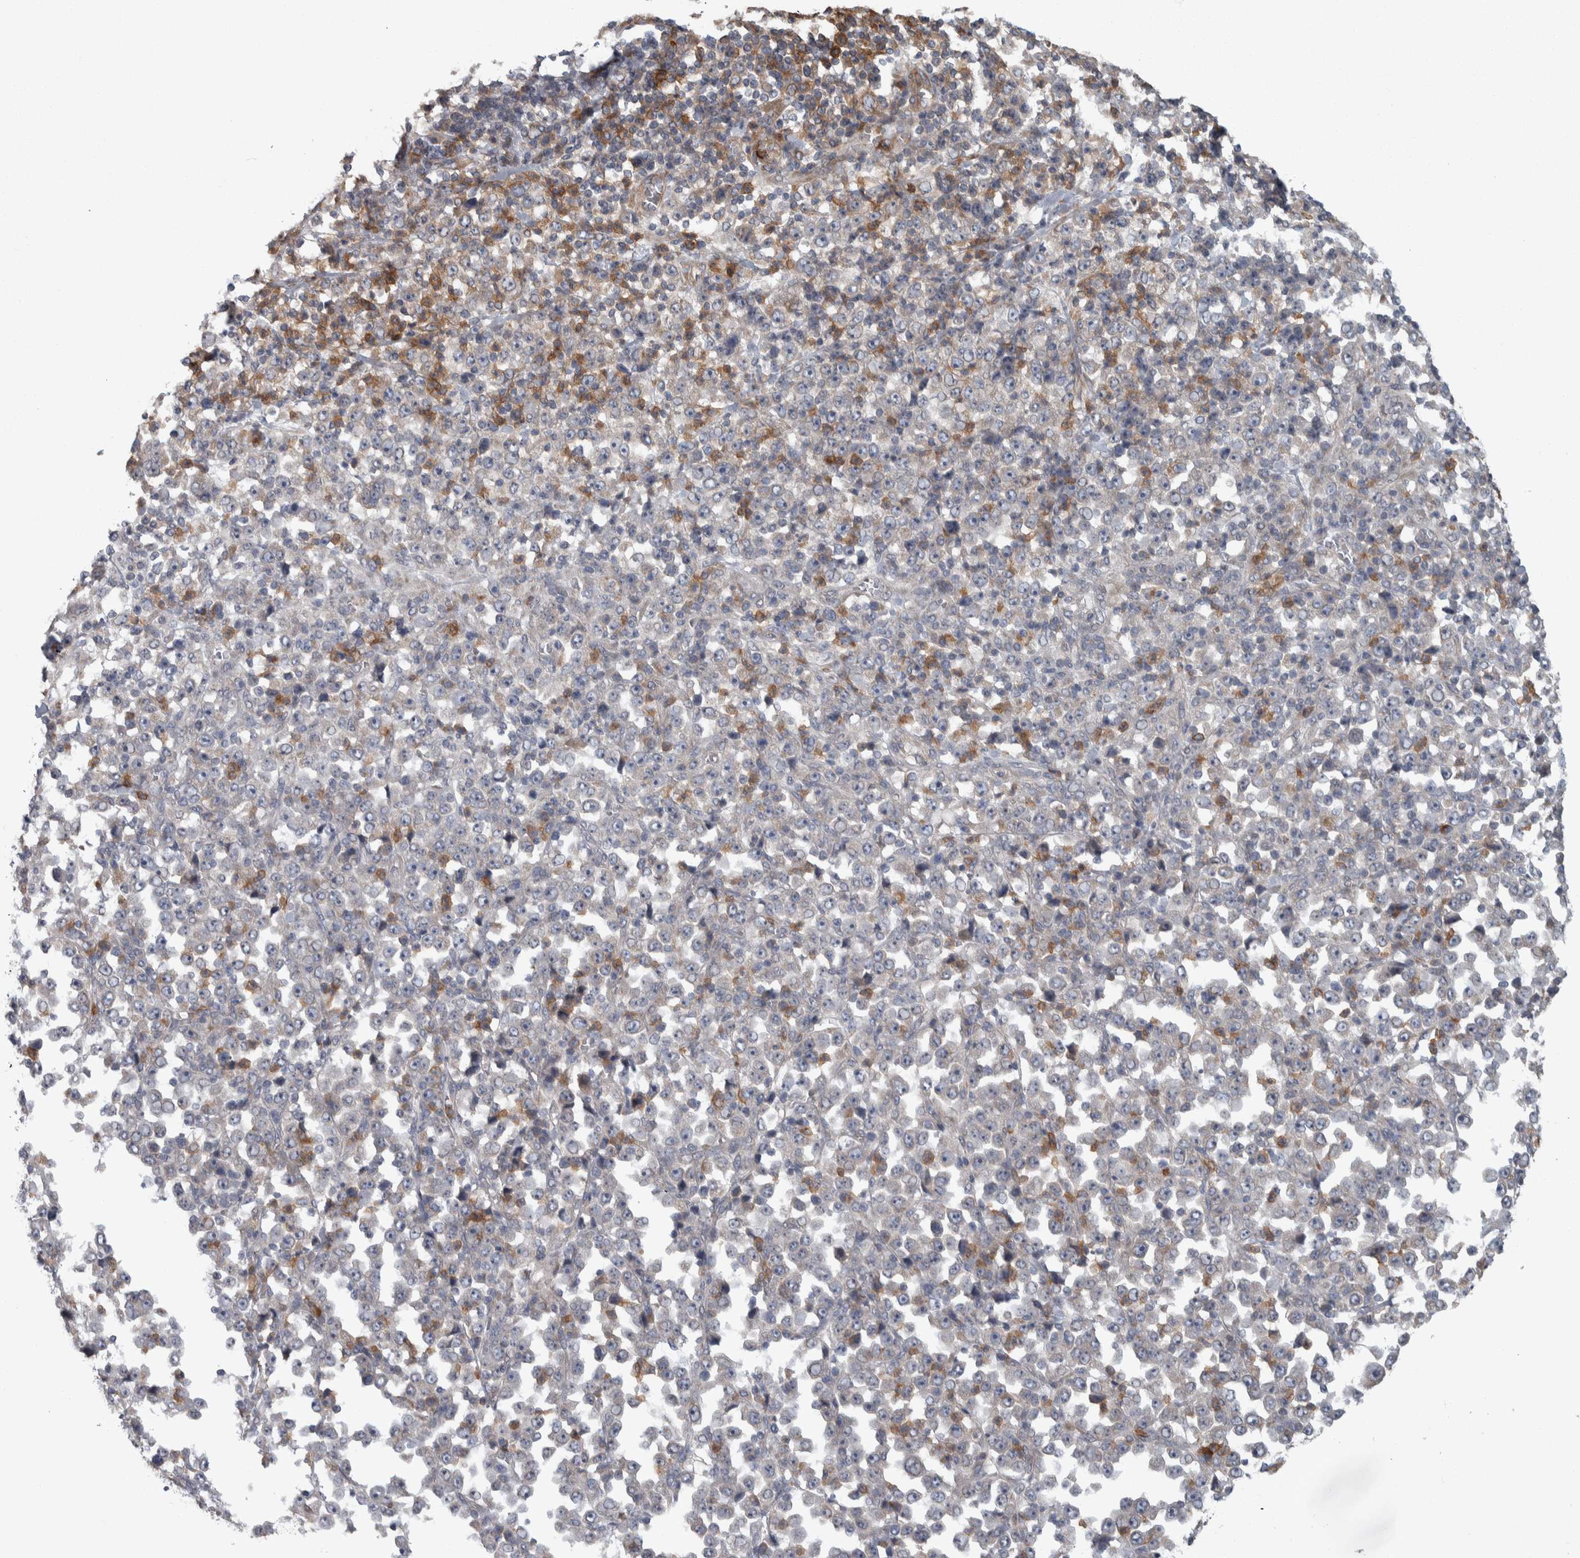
{"staining": {"intensity": "negative", "quantity": "none", "location": "none"}, "tissue": "stomach cancer", "cell_type": "Tumor cells", "image_type": "cancer", "snomed": [{"axis": "morphology", "description": "Normal tissue, NOS"}, {"axis": "morphology", "description": "Adenocarcinoma, NOS"}, {"axis": "topography", "description": "Stomach, upper"}, {"axis": "topography", "description": "Stomach"}], "caption": "There is no significant staining in tumor cells of stomach adenocarcinoma. (DAB immunohistochemistry visualized using brightfield microscopy, high magnification).", "gene": "SRP68", "patient": {"sex": "male", "age": 59}}